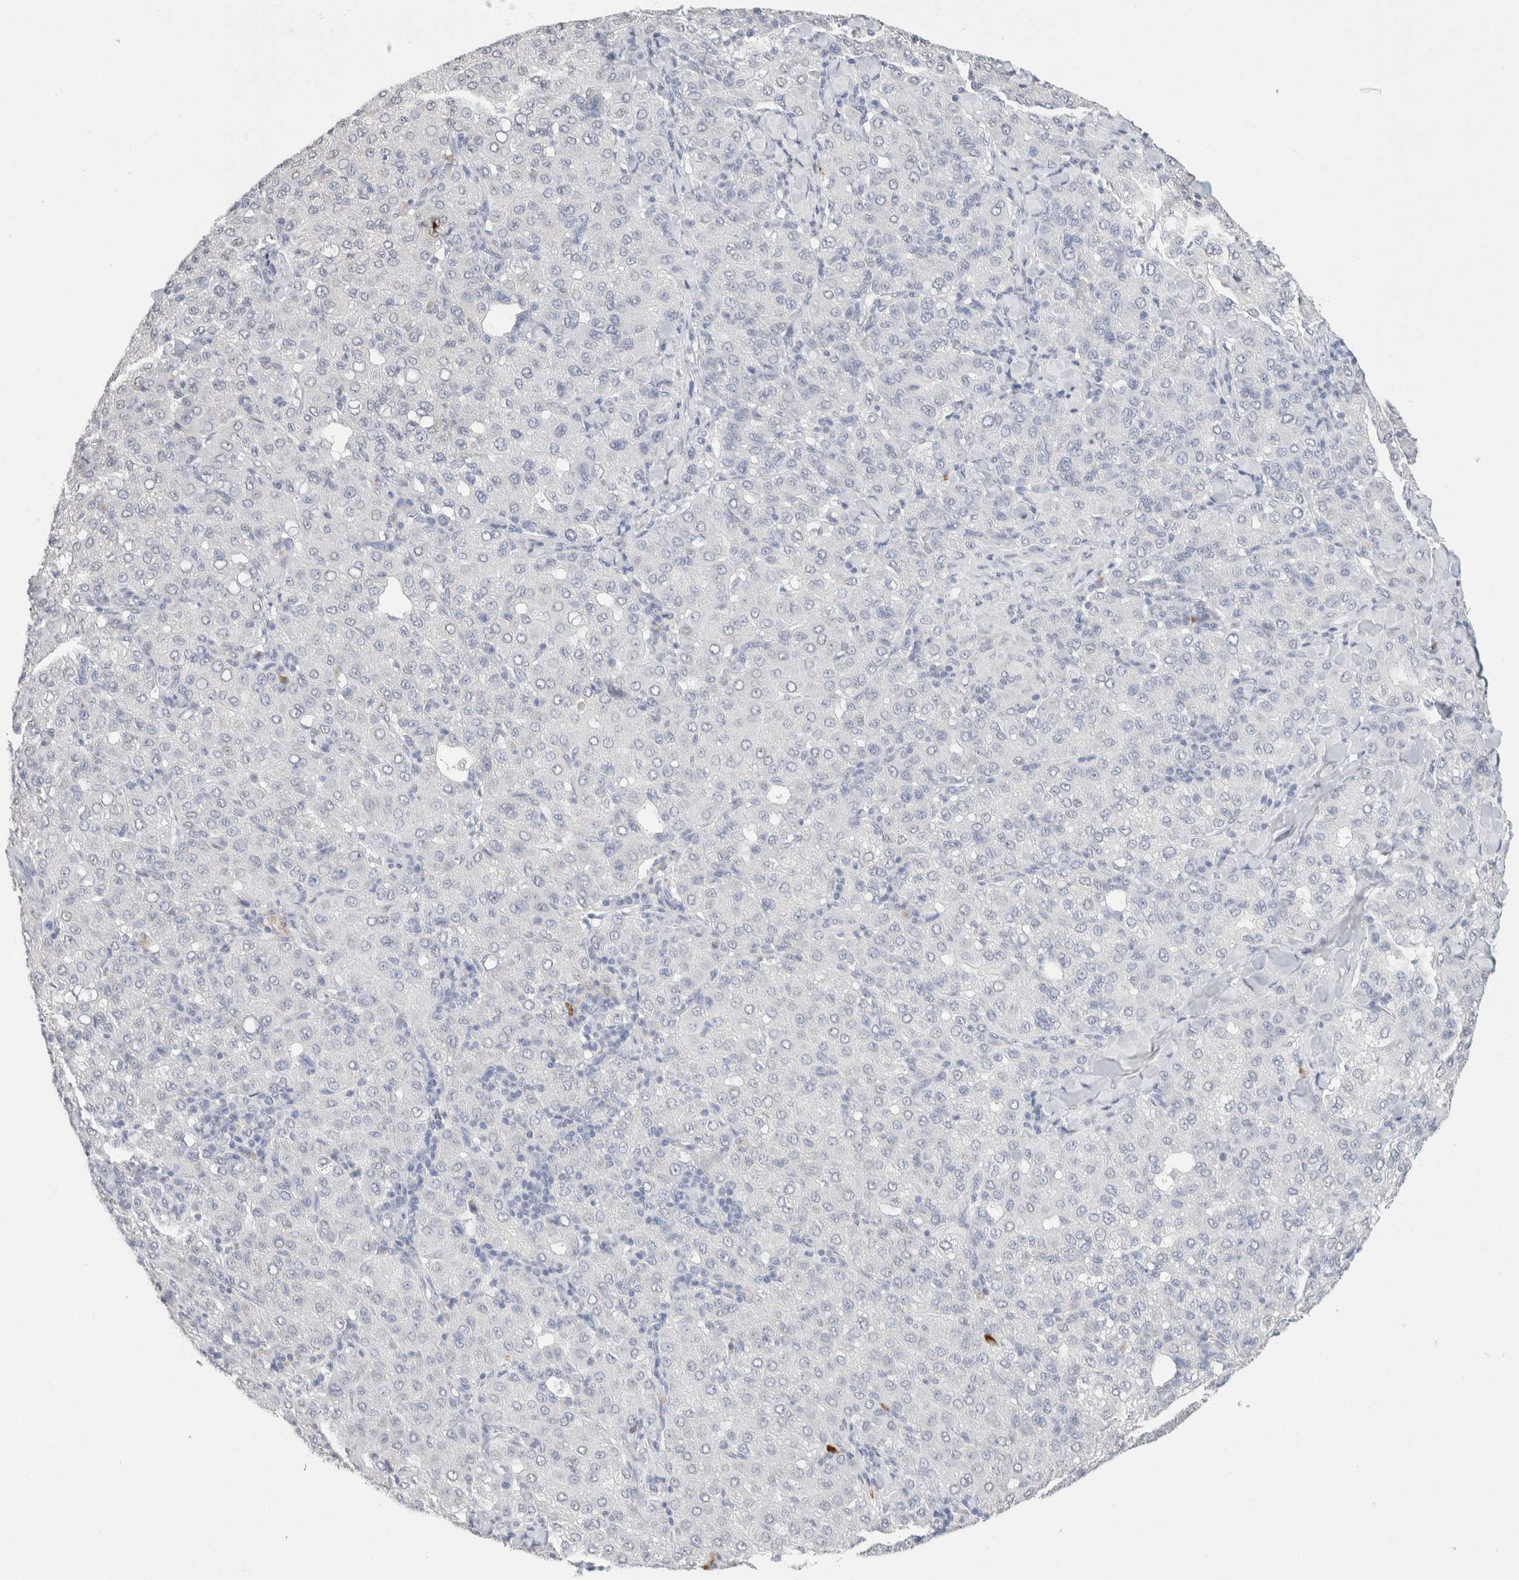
{"staining": {"intensity": "negative", "quantity": "none", "location": "none"}, "tissue": "liver cancer", "cell_type": "Tumor cells", "image_type": "cancer", "snomed": [{"axis": "morphology", "description": "Carcinoma, Hepatocellular, NOS"}, {"axis": "topography", "description": "Liver"}], "caption": "Hepatocellular carcinoma (liver) stained for a protein using immunohistochemistry displays no positivity tumor cells.", "gene": "CD80", "patient": {"sex": "male", "age": 65}}